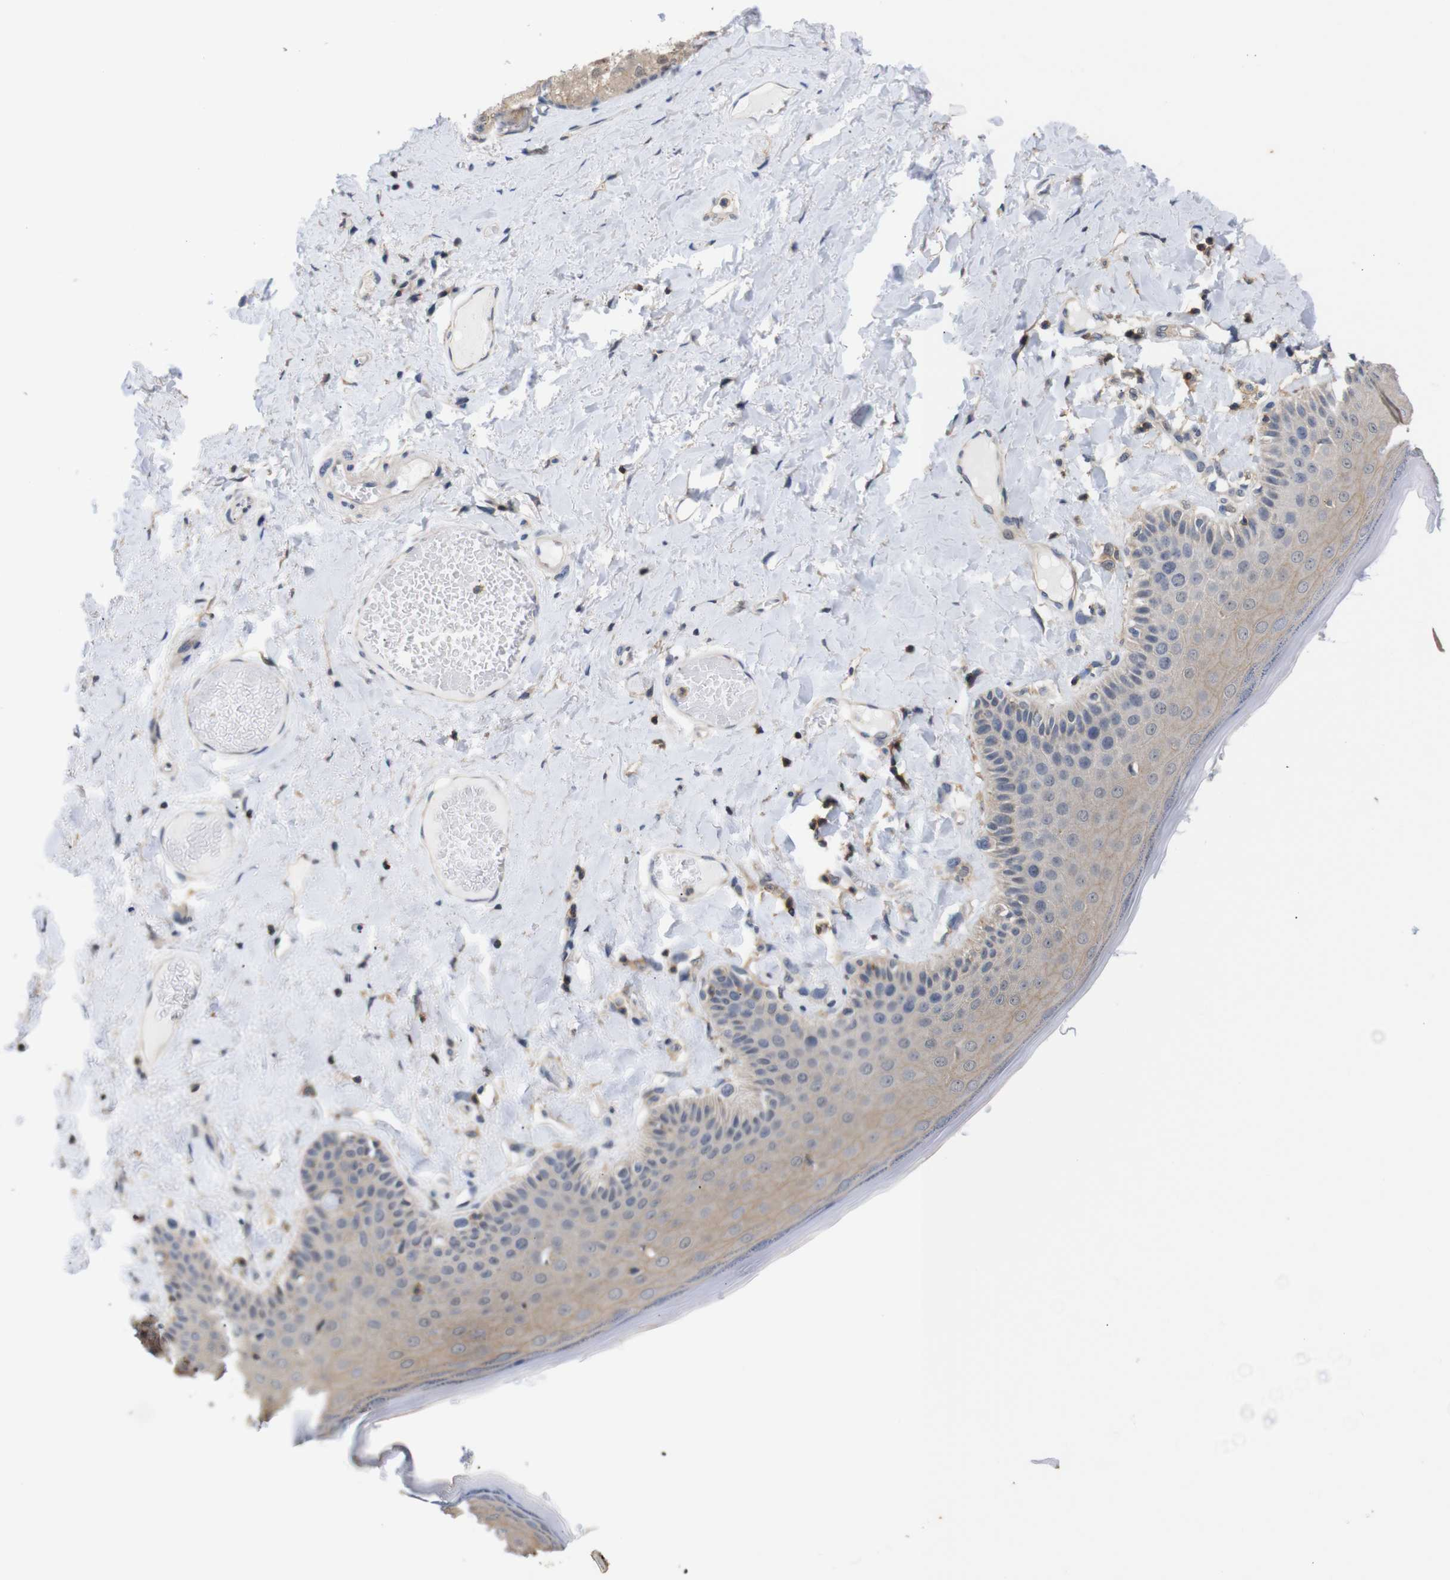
{"staining": {"intensity": "weak", "quantity": "<25%", "location": "cytoplasmic/membranous"}, "tissue": "skin", "cell_type": "Epidermal cells", "image_type": "normal", "snomed": [{"axis": "morphology", "description": "Normal tissue, NOS"}, {"axis": "topography", "description": "Anal"}], "caption": "High magnification brightfield microscopy of unremarkable skin stained with DAB (brown) and counterstained with hematoxylin (blue): epidermal cells show no significant staining. The staining was performed using DAB (3,3'-diaminobenzidine) to visualize the protein expression in brown, while the nuclei were stained in blue with hematoxylin (Magnification: 20x).", "gene": "BRWD3", "patient": {"sex": "male", "age": 69}}